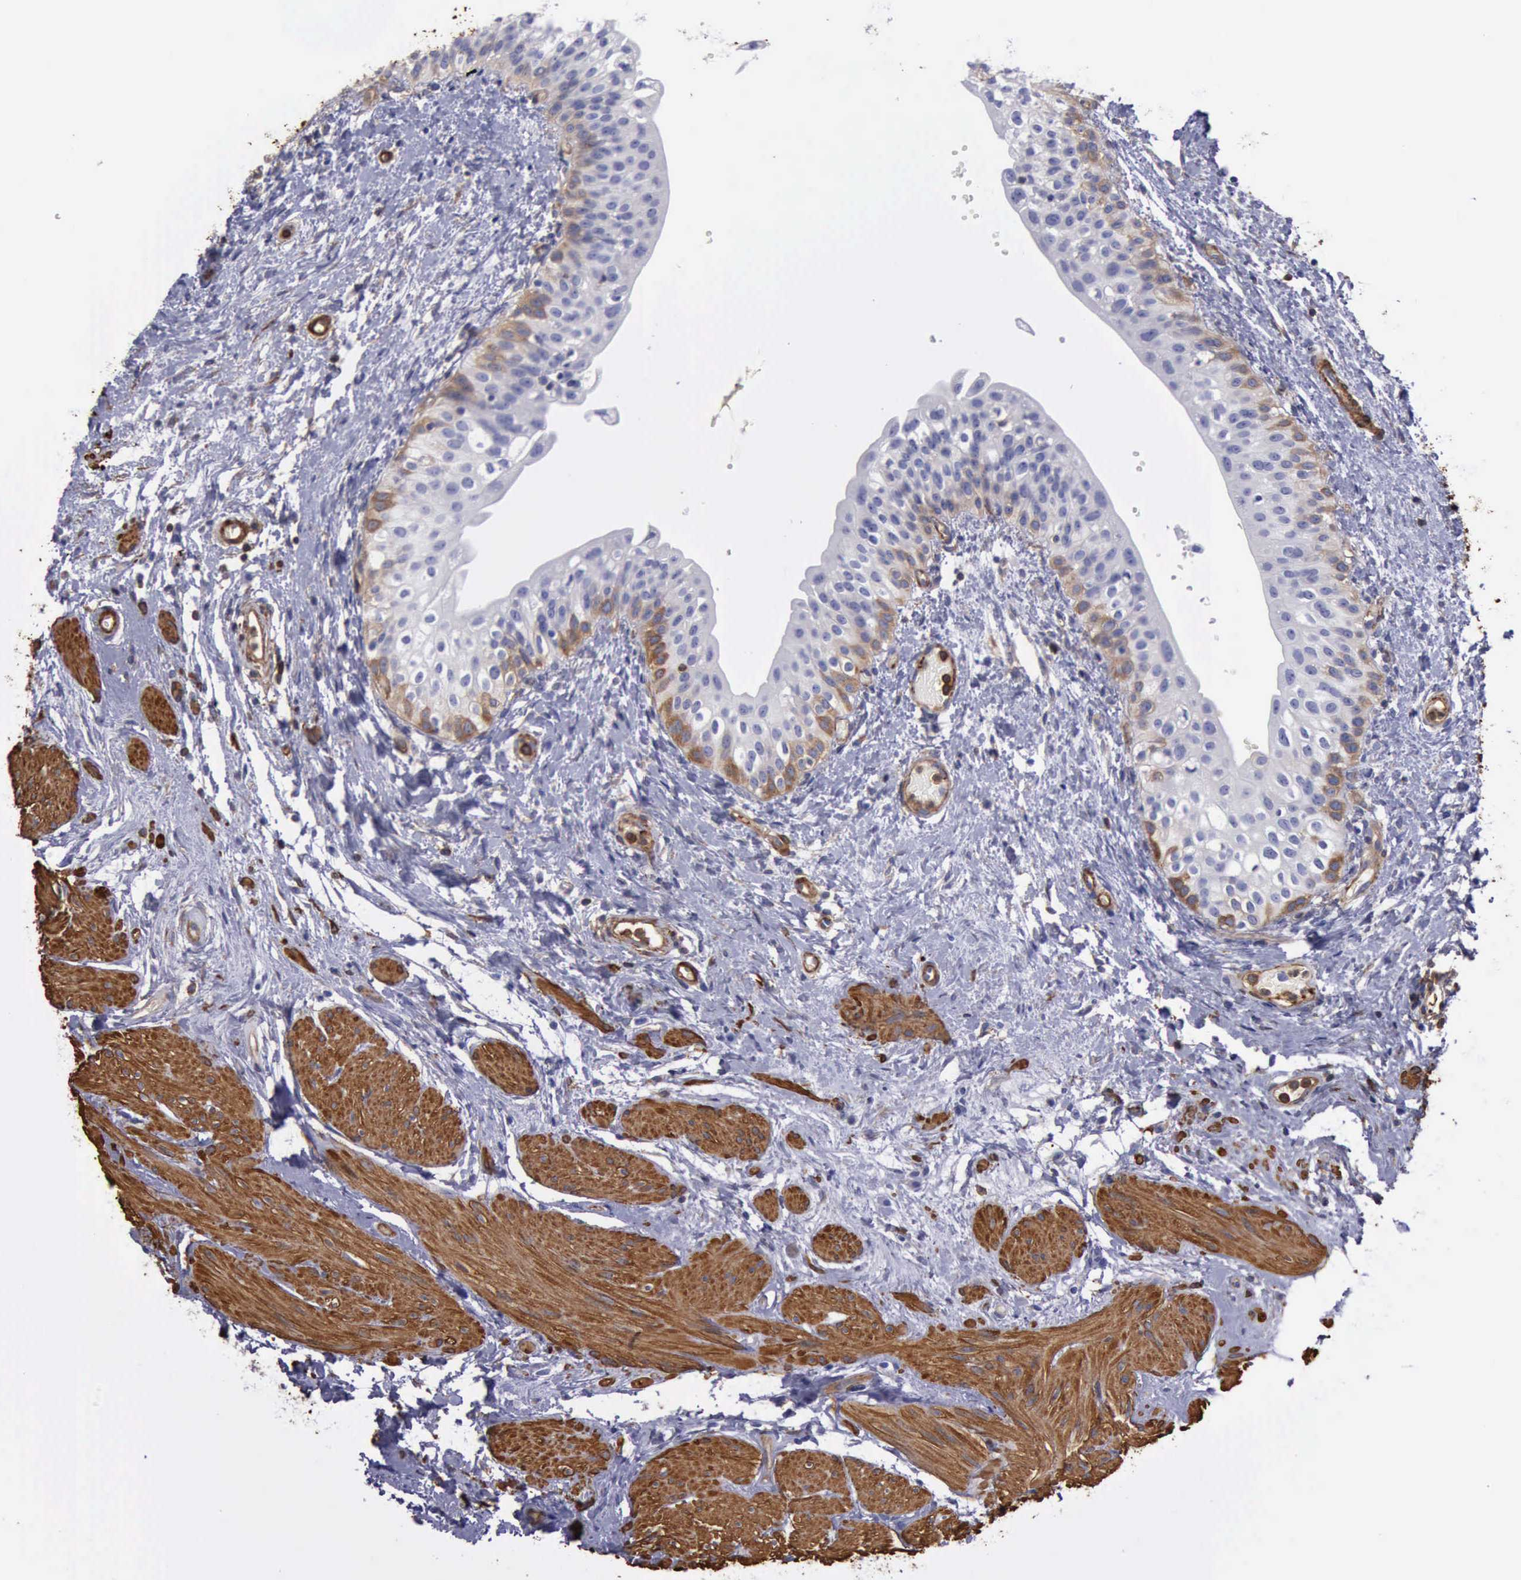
{"staining": {"intensity": "moderate", "quantity": "25%-75%", "location": "cytoplasmic/membranous"}, "tissue": "urinary bladder", "cell_type": "Urothelial cells", "image_type": "normal", "snomed": [{"axis": "morphology", "description": "Normal tissue, NOS"}, {"axis": "topography", "description": "Urinary bladder"}], "caption": "Protein expression analysis of benign human urinary bladder reveals moderate cytoplasmic/membranous expression in about 25%-75% of urothelial cells.", "gene": "FLNA", "patient": {"sex": "female", "age": 55}}